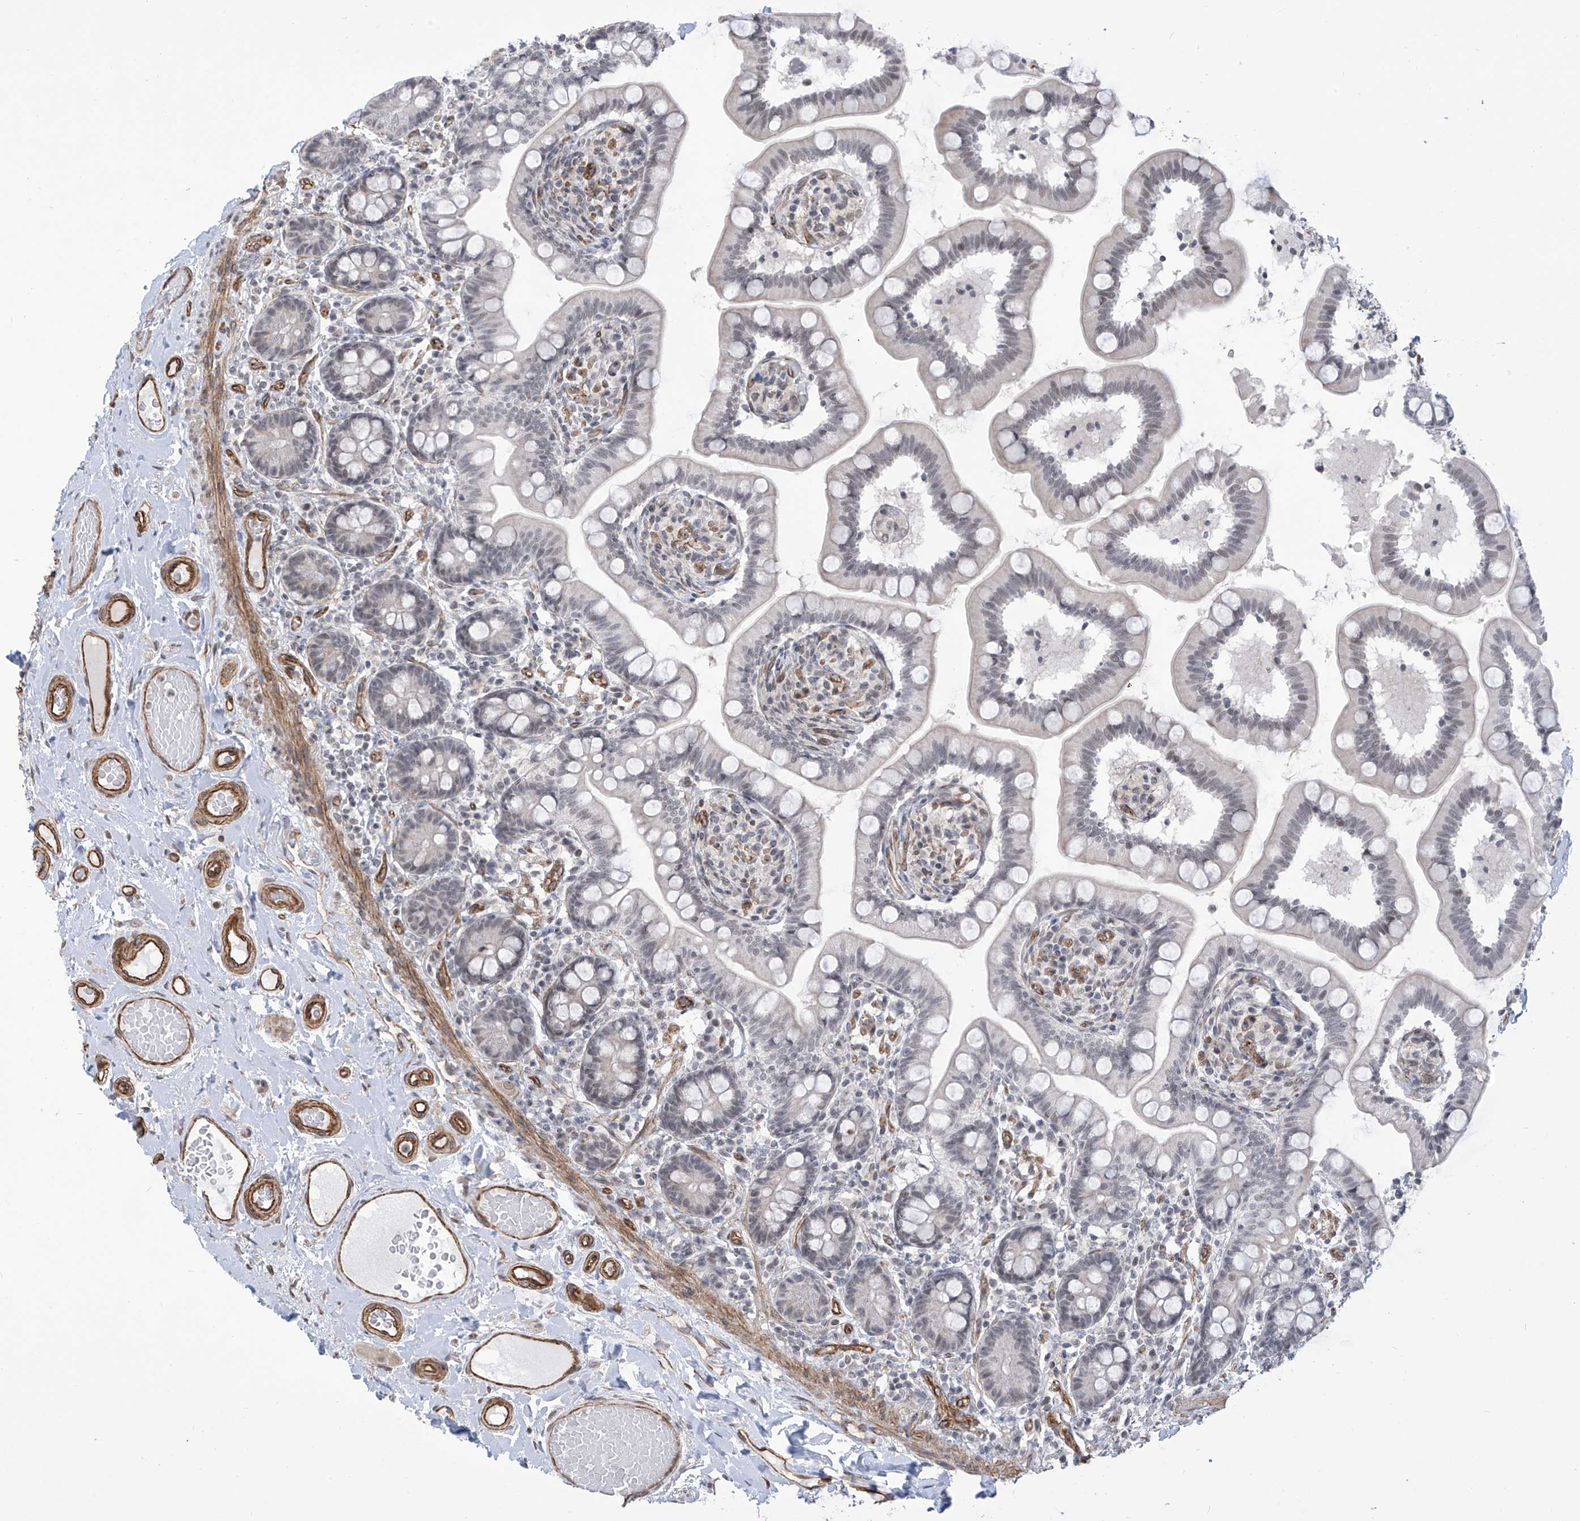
{"staining": {"intensity": "weak", "quantity": "<25%", "location": "nuclear"}, "tissue": "small intestine", "cell_type": "Glandular cells", "image_type": "normal", "snomed": [{"axis": "morphology", "description": "Normal tissue, NOS"}, {"axis": "topography", "description": "Small intestine"}], "caption": "High magnification brightfield microscopy of benign small intestine stained with DAB (3,3'-diaminobenzidine) (brown) and counterstained with hematoxylin (blue): glandular cells show no significant staining.", "gene": "METAP1D", "patient": {"sex": "female", "age": 64}}